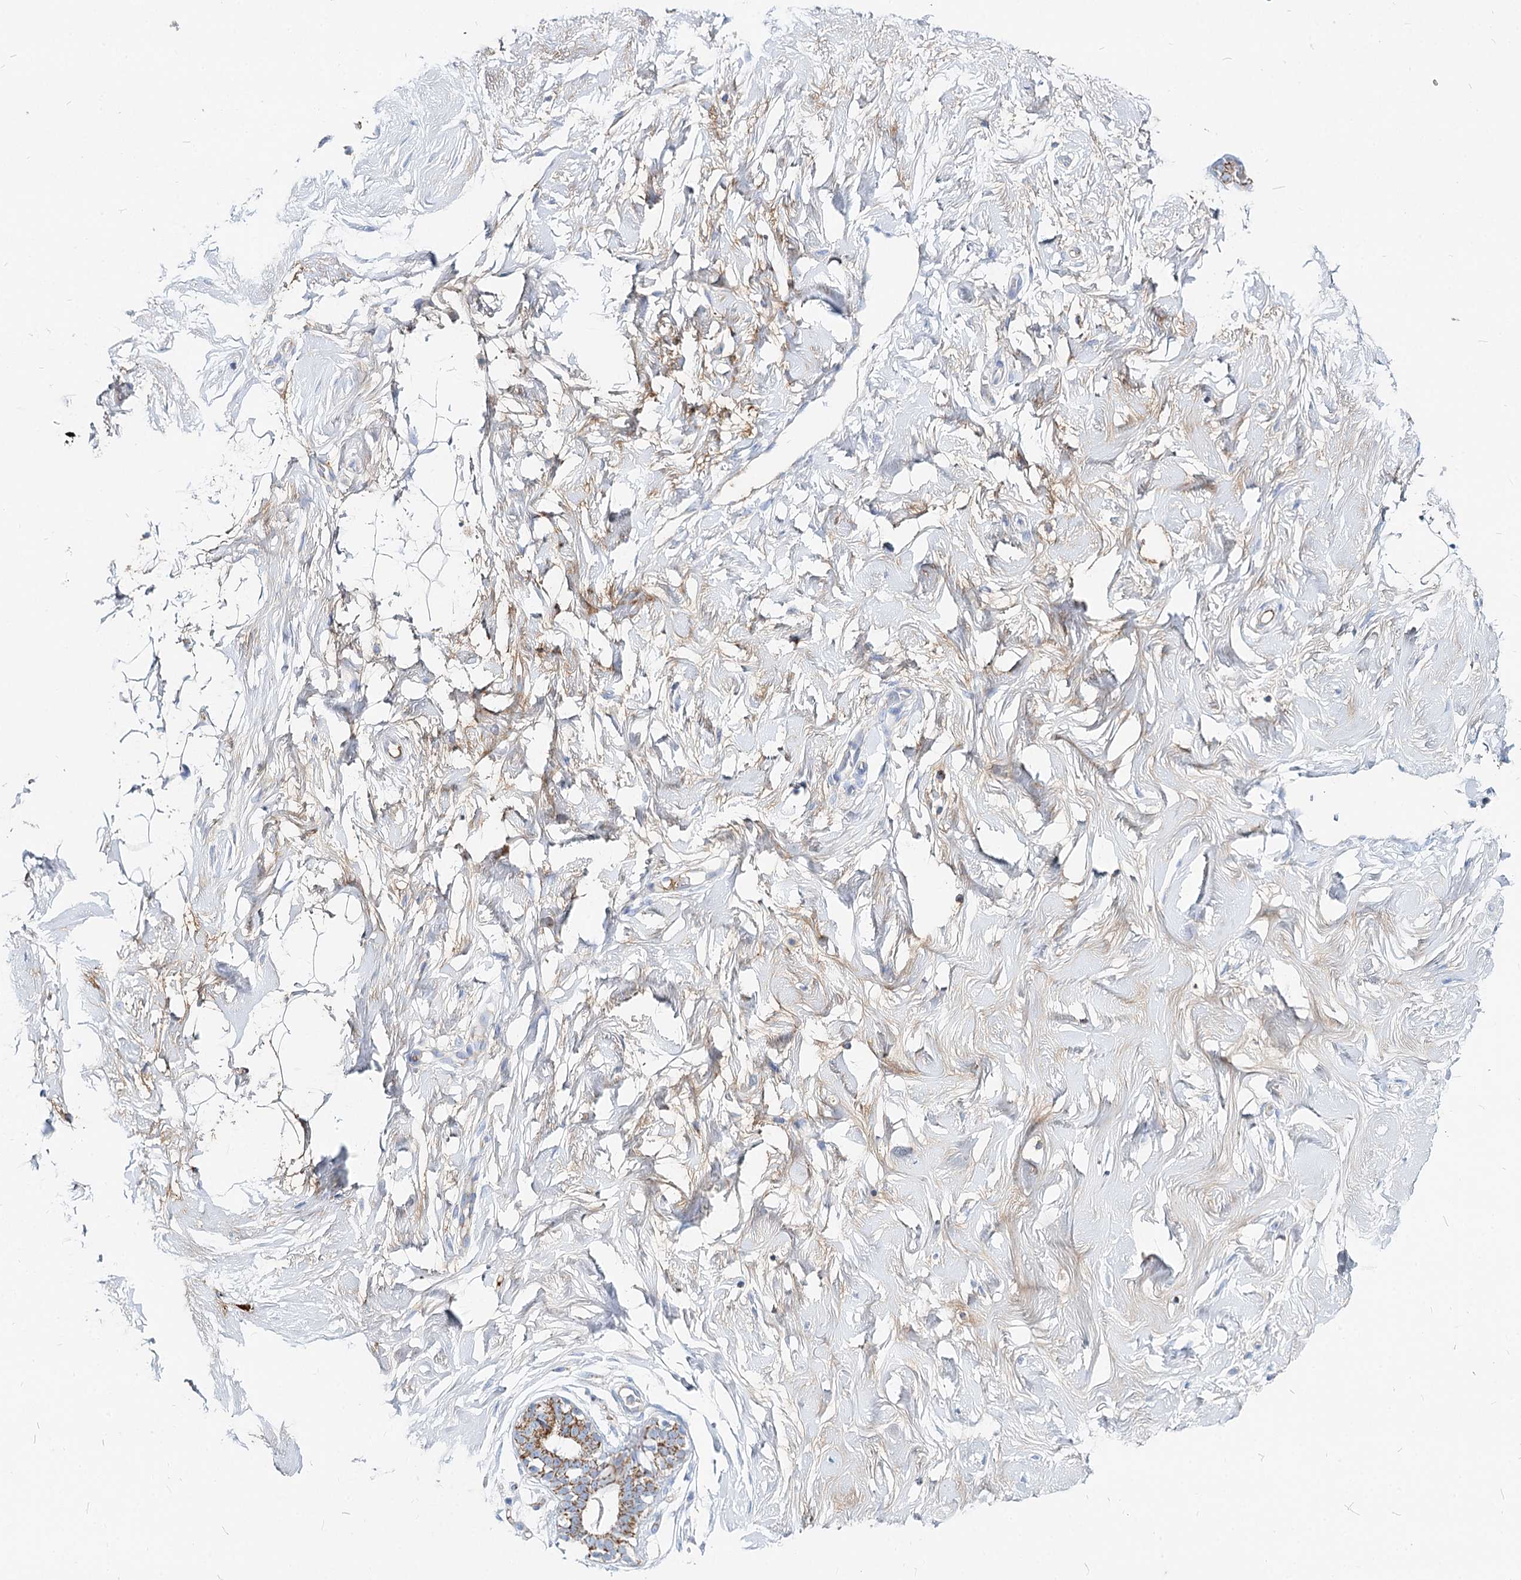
{"staining": {"intensity": "negative", "quantity": "none", "location": "none"}, "tissue": "breast", "cell_type": "Adipocytes", "image_type": "normal", "snomed": [{"axis": "morphology", "description": "Normal tissue, NOS"}, {"axis": "morphology", "description": "Adenoma, NOS"}, {"axis": "topography", "description": "Breast"}], "caption": "An immunohistochemistry (IHC) image of normal breast is shown. There is no staining in adipocytes of breast. (IHC, brightfield microscopy, high magnification).", "gene": "MCCC2", "patient": {"sex": "female", "age": 23}}